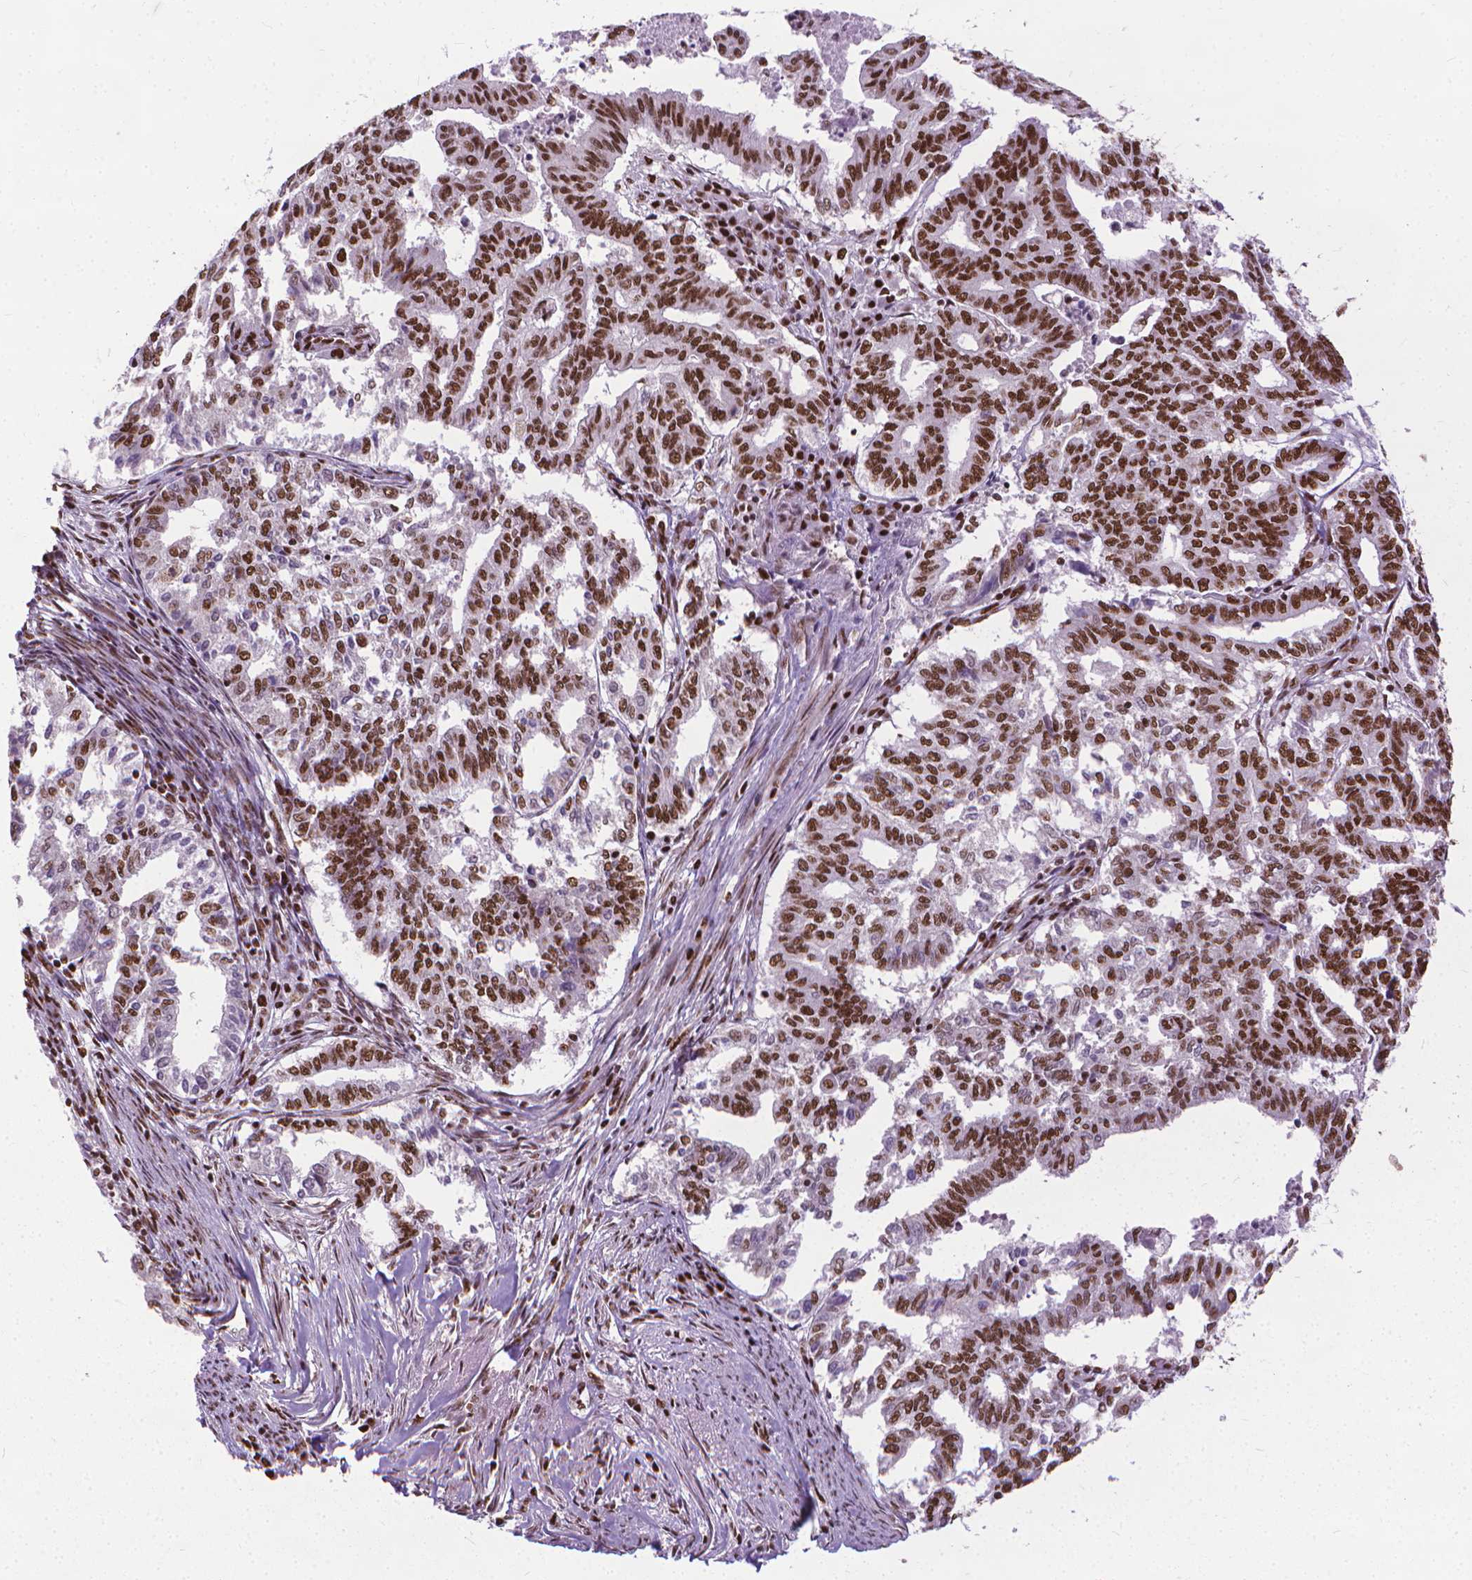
{"staining": {"intensity": "strong", "quantity": ">75%", "location": "nuclear"}, "tissue": "endometrial cancer", "cell_type": "Tumor cells", "image_type": "cancer", "snomed": [{"axis": "morphology", "description": "Adenocarcinoma, NOS"}, {"axis": "topography", "description": "Endometrium"}], "caption": "This is a histology image of immunohistochemistry staining of endometrial cancer (adenocarcinoma), which shows strong expression in the nuclear of tumor cells.", "gene": "AKAP8", "patient": {"sex": "female", "age": 79}}